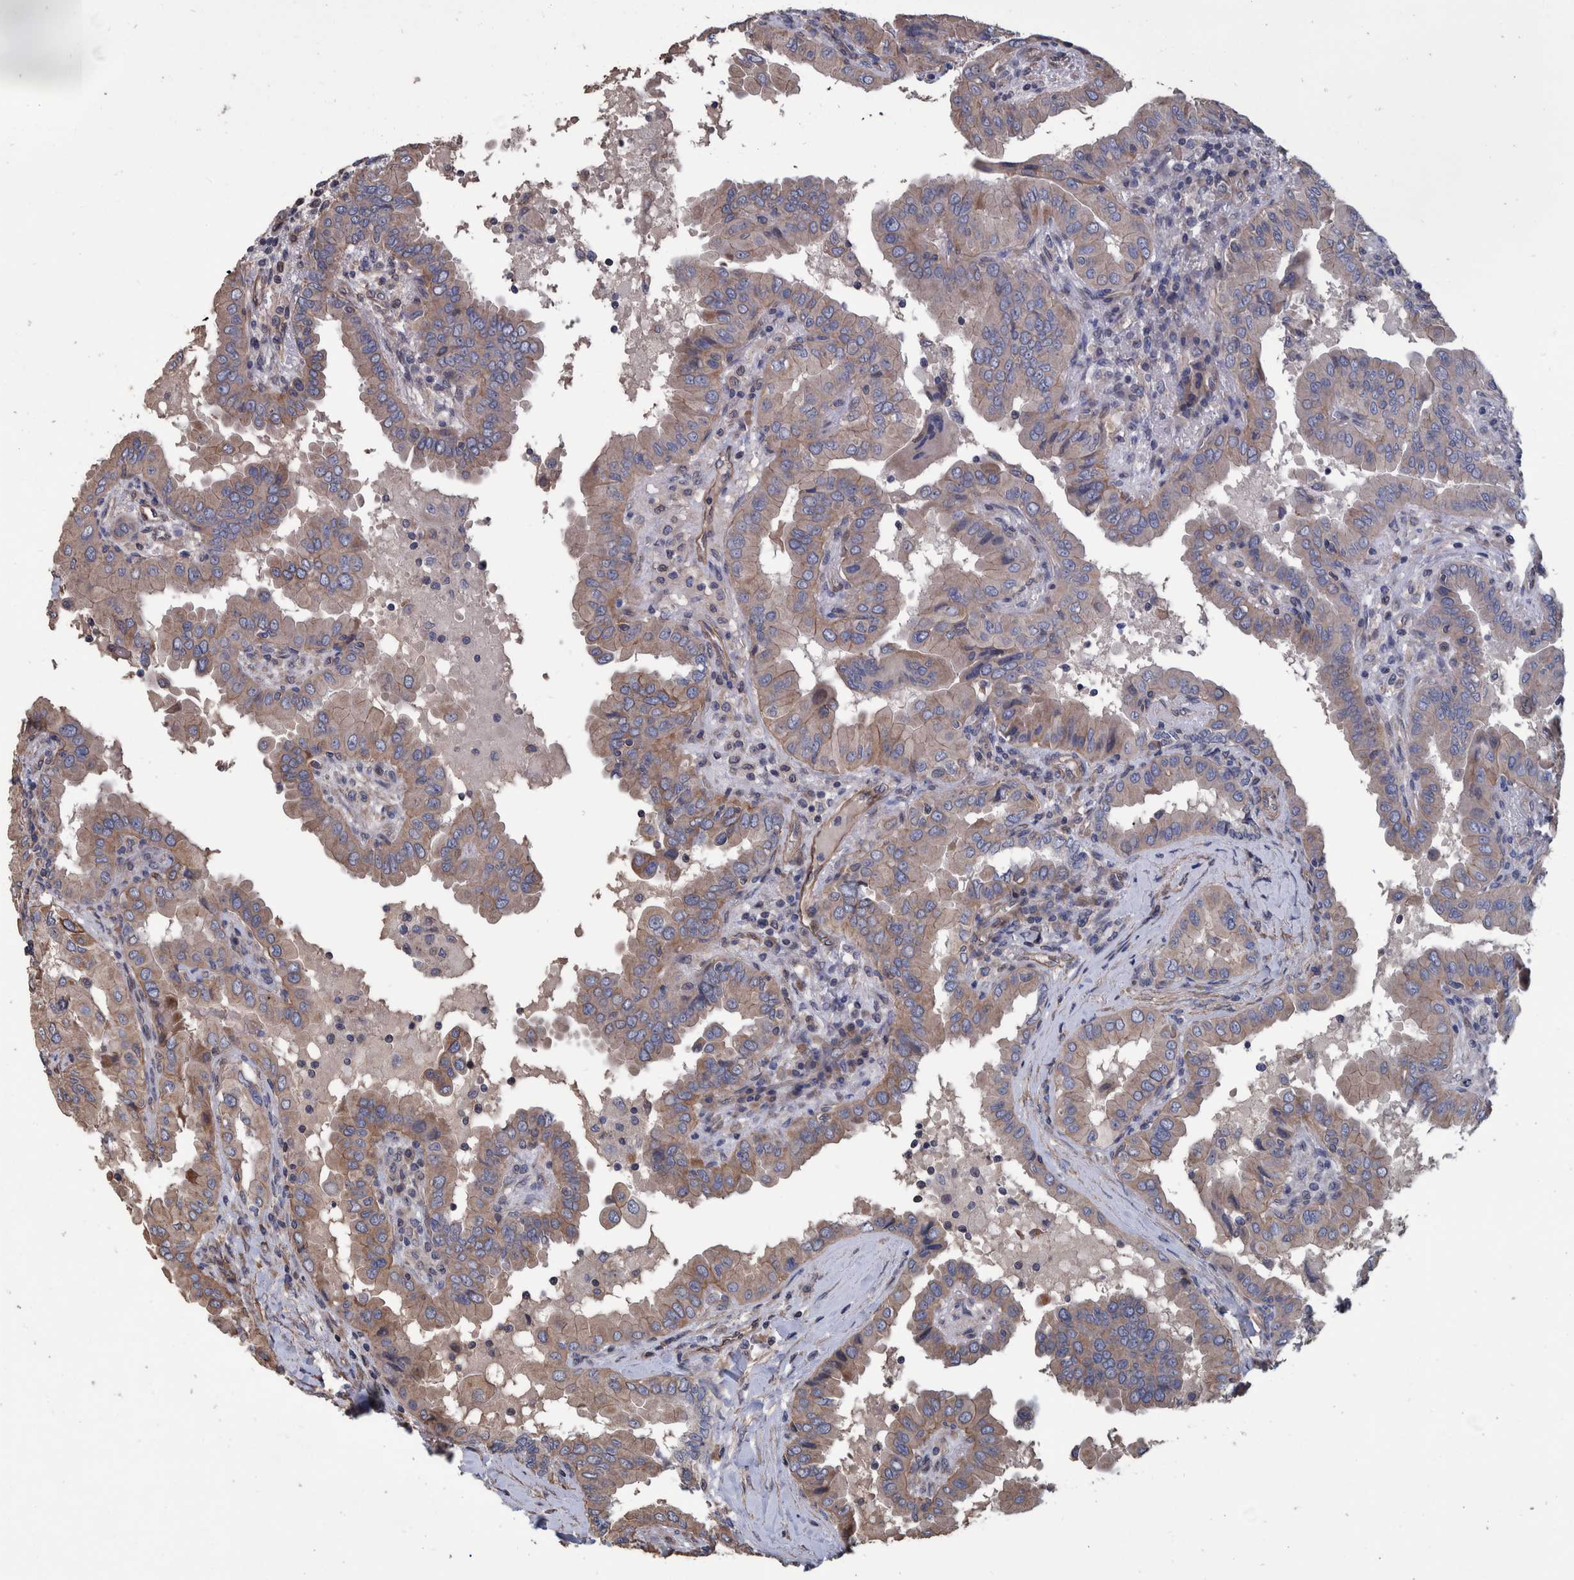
{"staining": {"intensity": "weak", "quantity": "25%-75%", "location": "cytoplasmic/membranous"}, "tissue": "thyroid cancer", "cell_type": "Tumor cells", "image_type": "cancer", "snomed": [{"axis": "morphology", "description": "Papillary adenocarcinoma, NOS"}, {"axis": "topography", "description": "Thyroid gland"}], "caption": "Protein expression analysis of thyroid papillary adenocarcinoma reveals weak cytoplasmic/membranous staining in approximately 25%-75% of tumor cells.", "gene": "SLC45A4", "patient": {"sex": "male", "age": 33}}